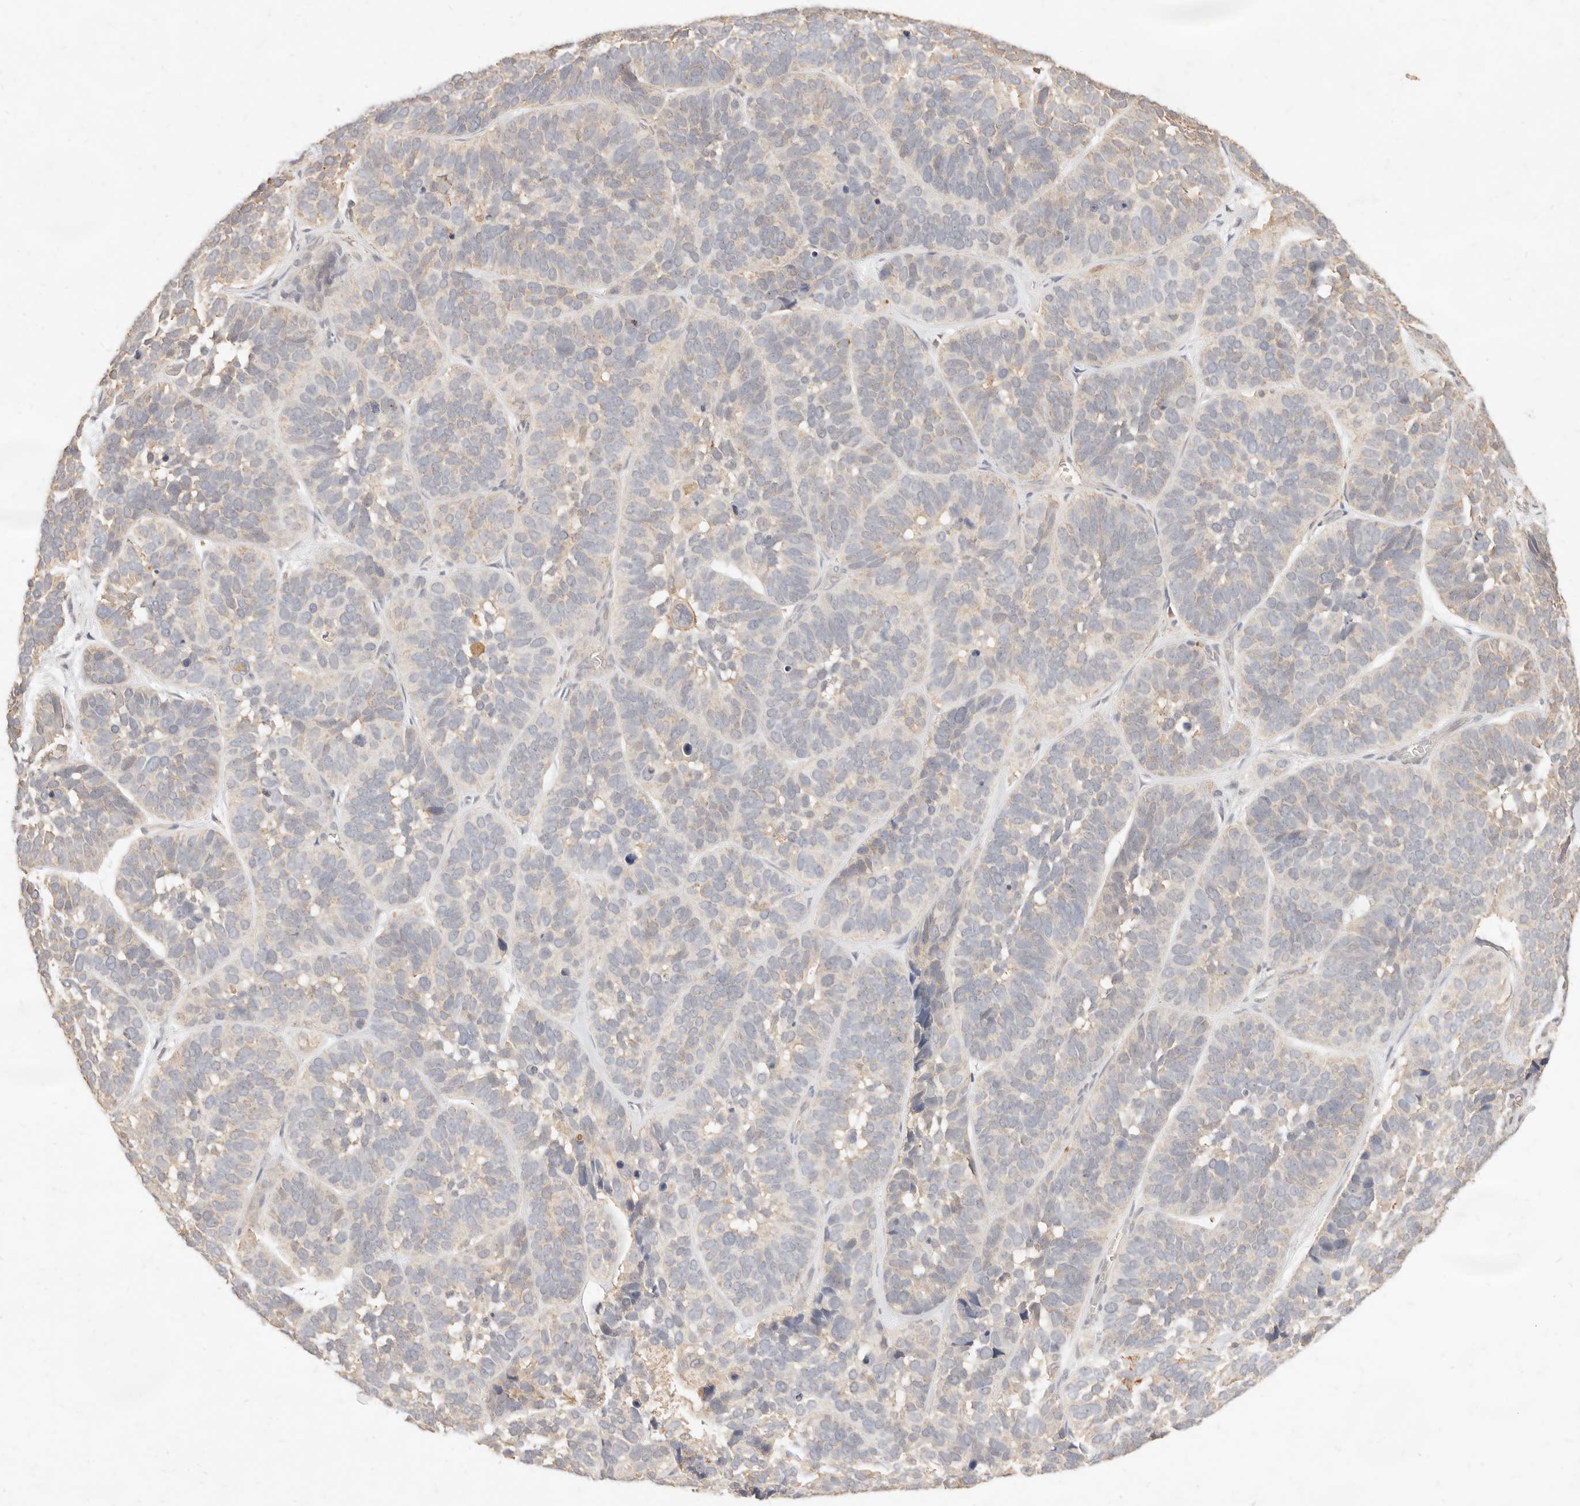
{"staining": {"intensity": "weak", "quantity": "25%-75%", "location": "cytoplasmic/membranous"}, "tissue": "skin cancer", "cell_type": "Tumor cells", "image_type": "cancer", "snomed": [{"axis": "morphology", "description": "Basal cell carcinoma"}, {"axis": "topography", "description": "Skin"}], "caption": "This is a histology image of immunohistochemistry (IHC) staining of skin cancer (basal cell carcinoma), which shows weak staining in the cytoplasmic/membranous of tumor cells.", "gene": "TMTC2", "patient": {"sex": "male", "age": 62}}